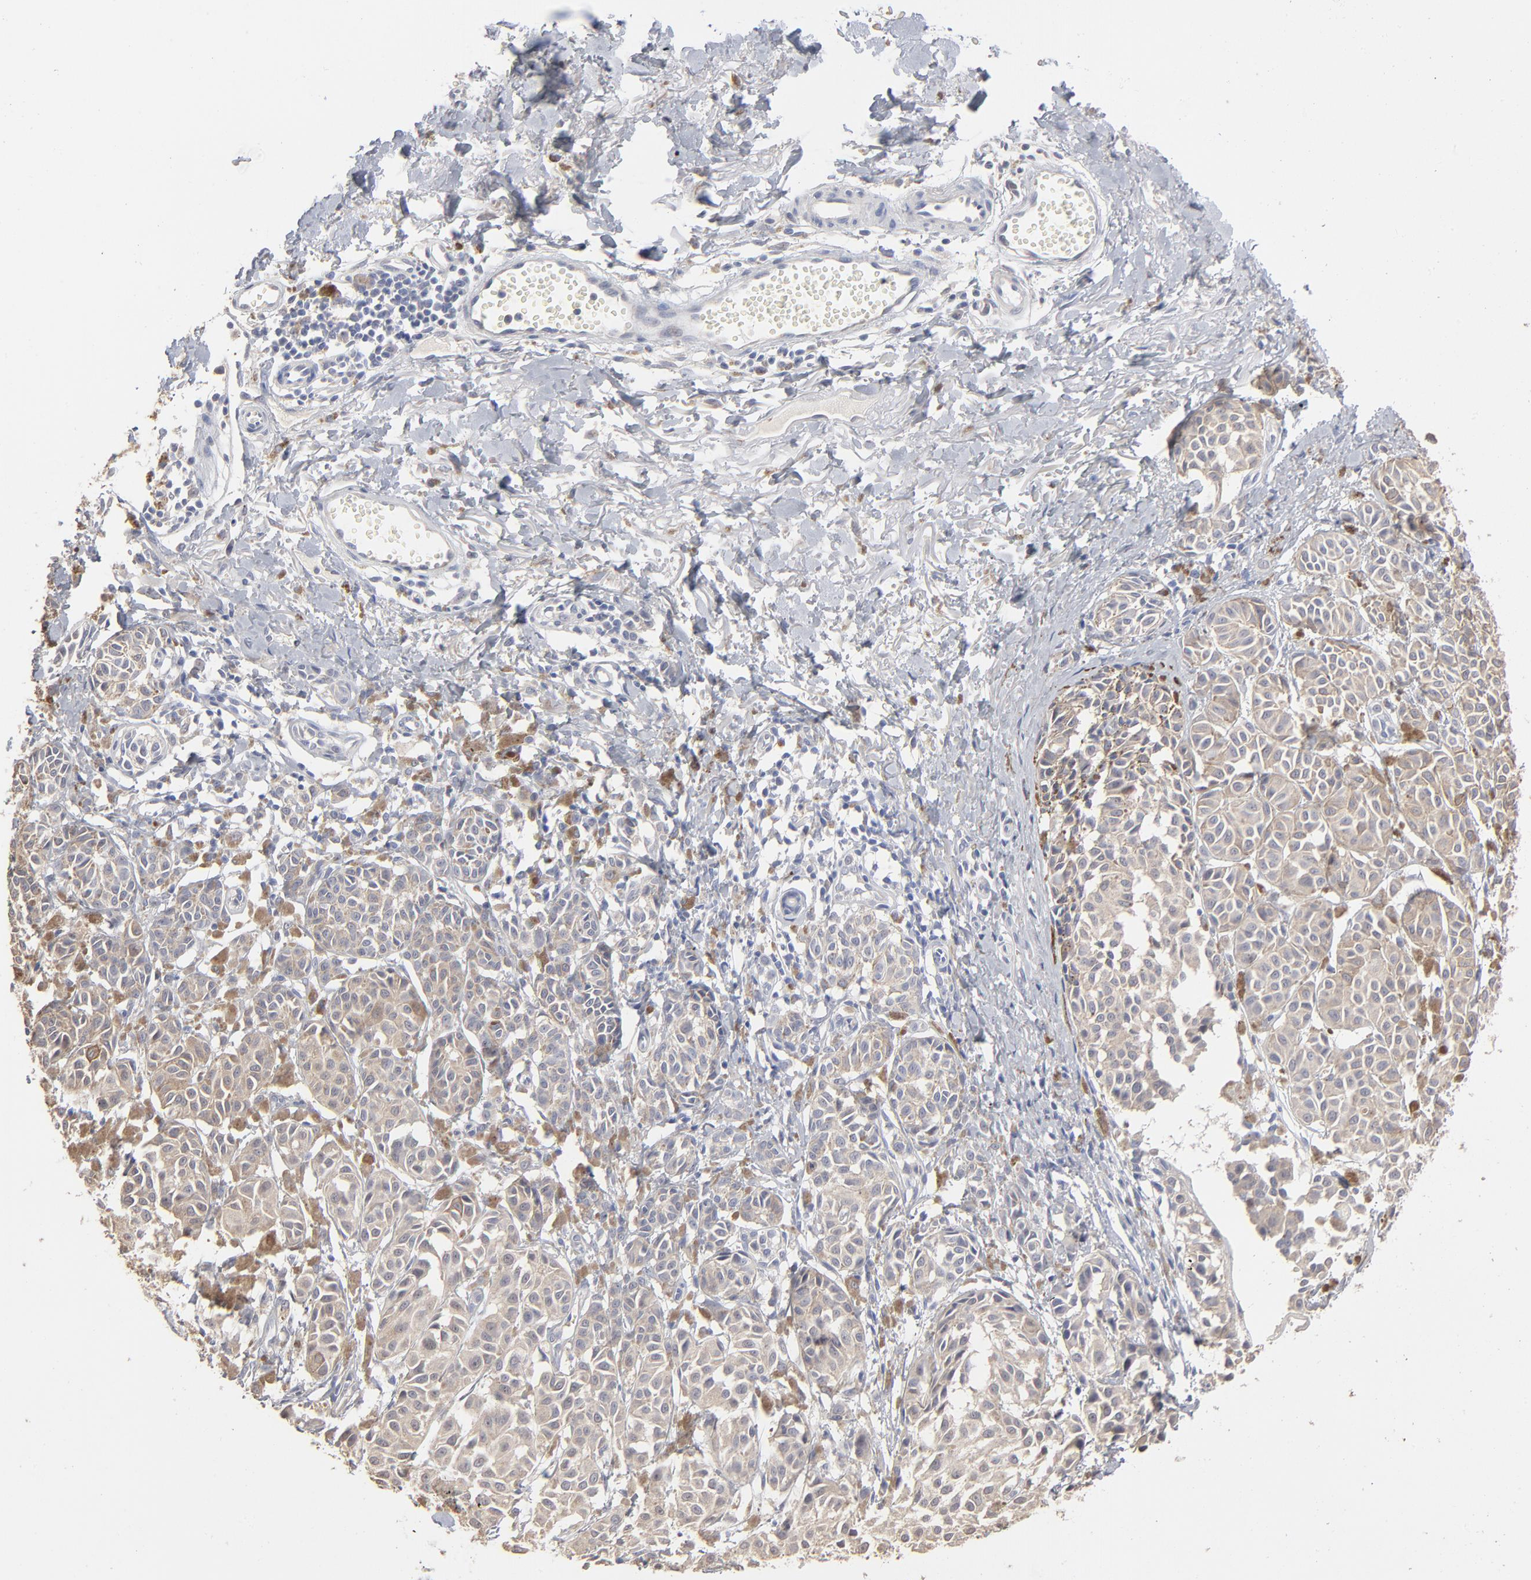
{"staining": {"intensity": "weak", "quantity": ">75%", "location": "cytoplasmic/membranous"}, "tissue": "melanoma", "cell_type": "Tumor cells", "image_type": "cancer", "snomed": [{"axis": "morphology", "description": "Malignant melanoma, NOS"}, {"axis": "topography", "description": "Skin"}], "caption": "Immunohistochemical staining of human malignant melanoma exhibits weak cytoplasmic/membranous protein staining in about >75% of tumor cells. The protein of interest is shown in brown color, while the nuclei are stained blue.", "gene": "DNAL4", "patient": {"sex": "male", "age": 76}}